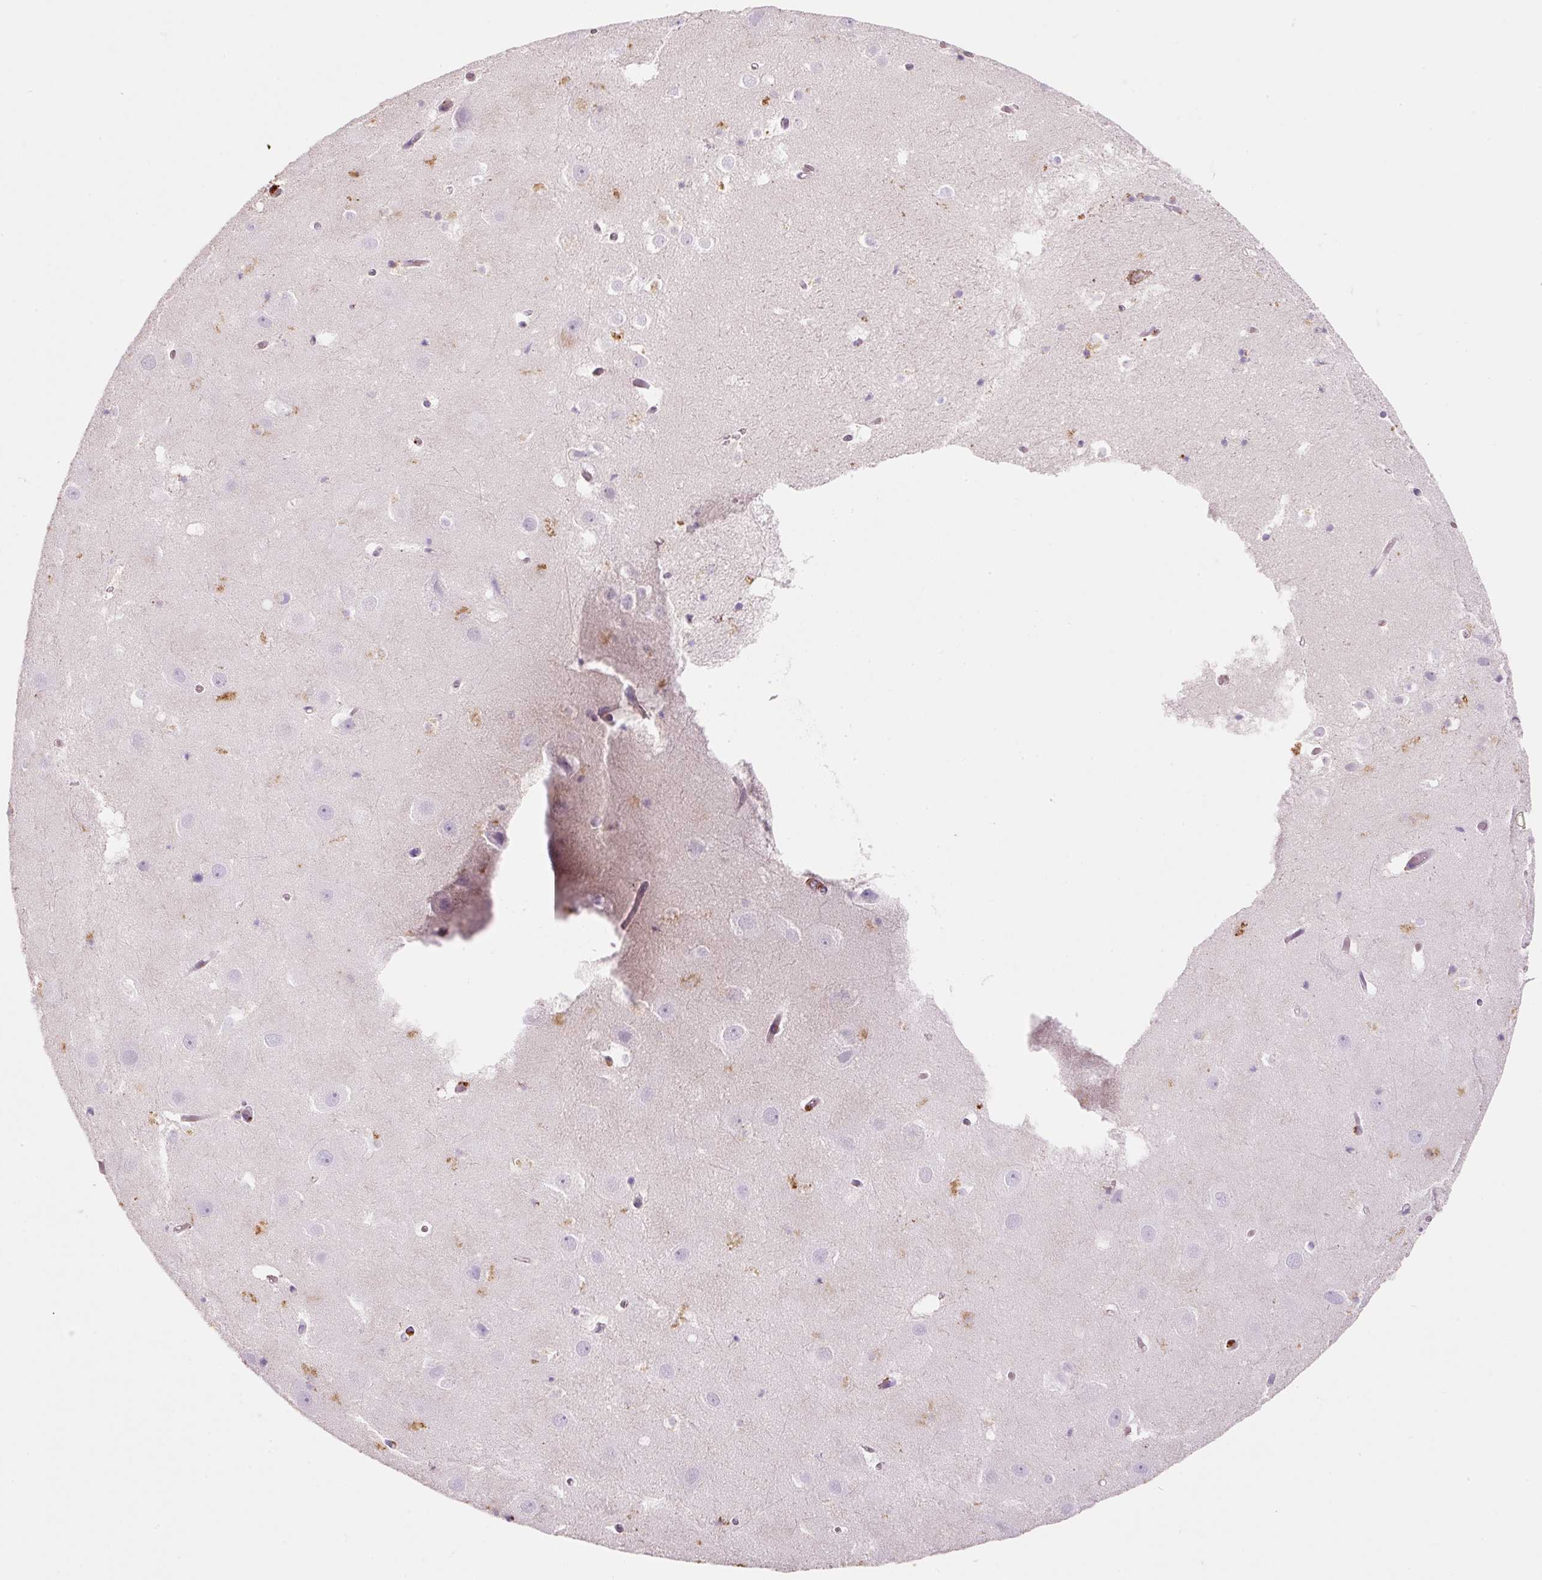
{"staining": {"intensity": "negative", "quantity": "none", "location": "none"}, "tissue": "hippocampus", "cell_type": "Glial cells", "image_type": "normal", "snomed": [{"axis": "morphology", "description": "Normal tissue, NOS"}, {"axis": "topography", "description": "Hippocampus"}], "caption": "Immunohistochemical staining of unremarkable human hippocampus shows no significant positivity in glial cells.", "gene": "TMC8", "patient": {"sex": "female", "age": 52}}